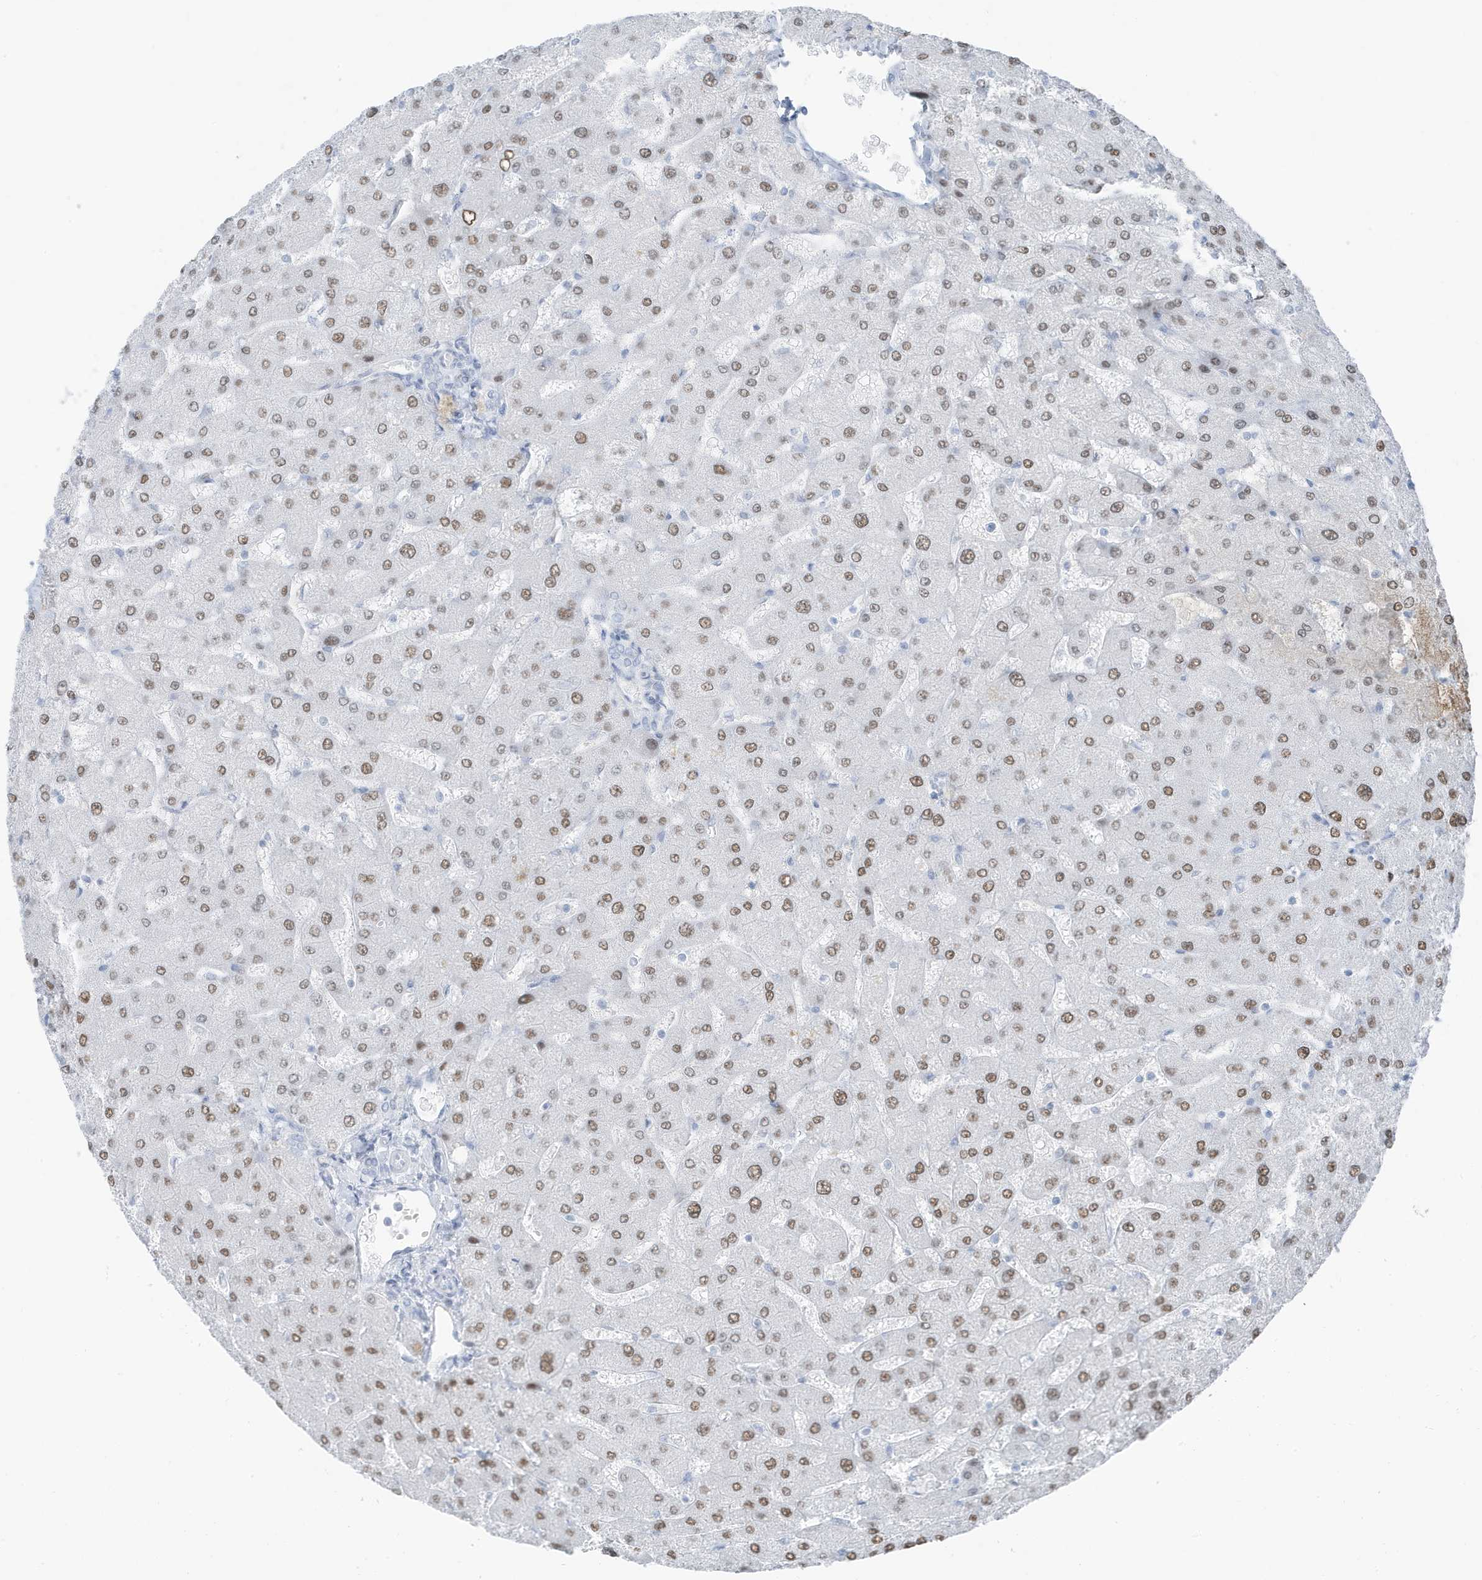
{"staining": {"intensity": "negative", "quantity": "none", "location": "none"}, "tissue": "liver", "cell_type": "Cholangiocytes", "image_type": "normal", "snomed": [{"axis": "morphology", "description": "Normal tissue, NOS"}, {"axis": "topography", "description": "Liver"}], "caption": "Immunohistochemical staining of normal human liver displays no significant staining in cholangiocytes.", "gene": "ZFP64", "patient": {"sex": "male", "age": 55}}